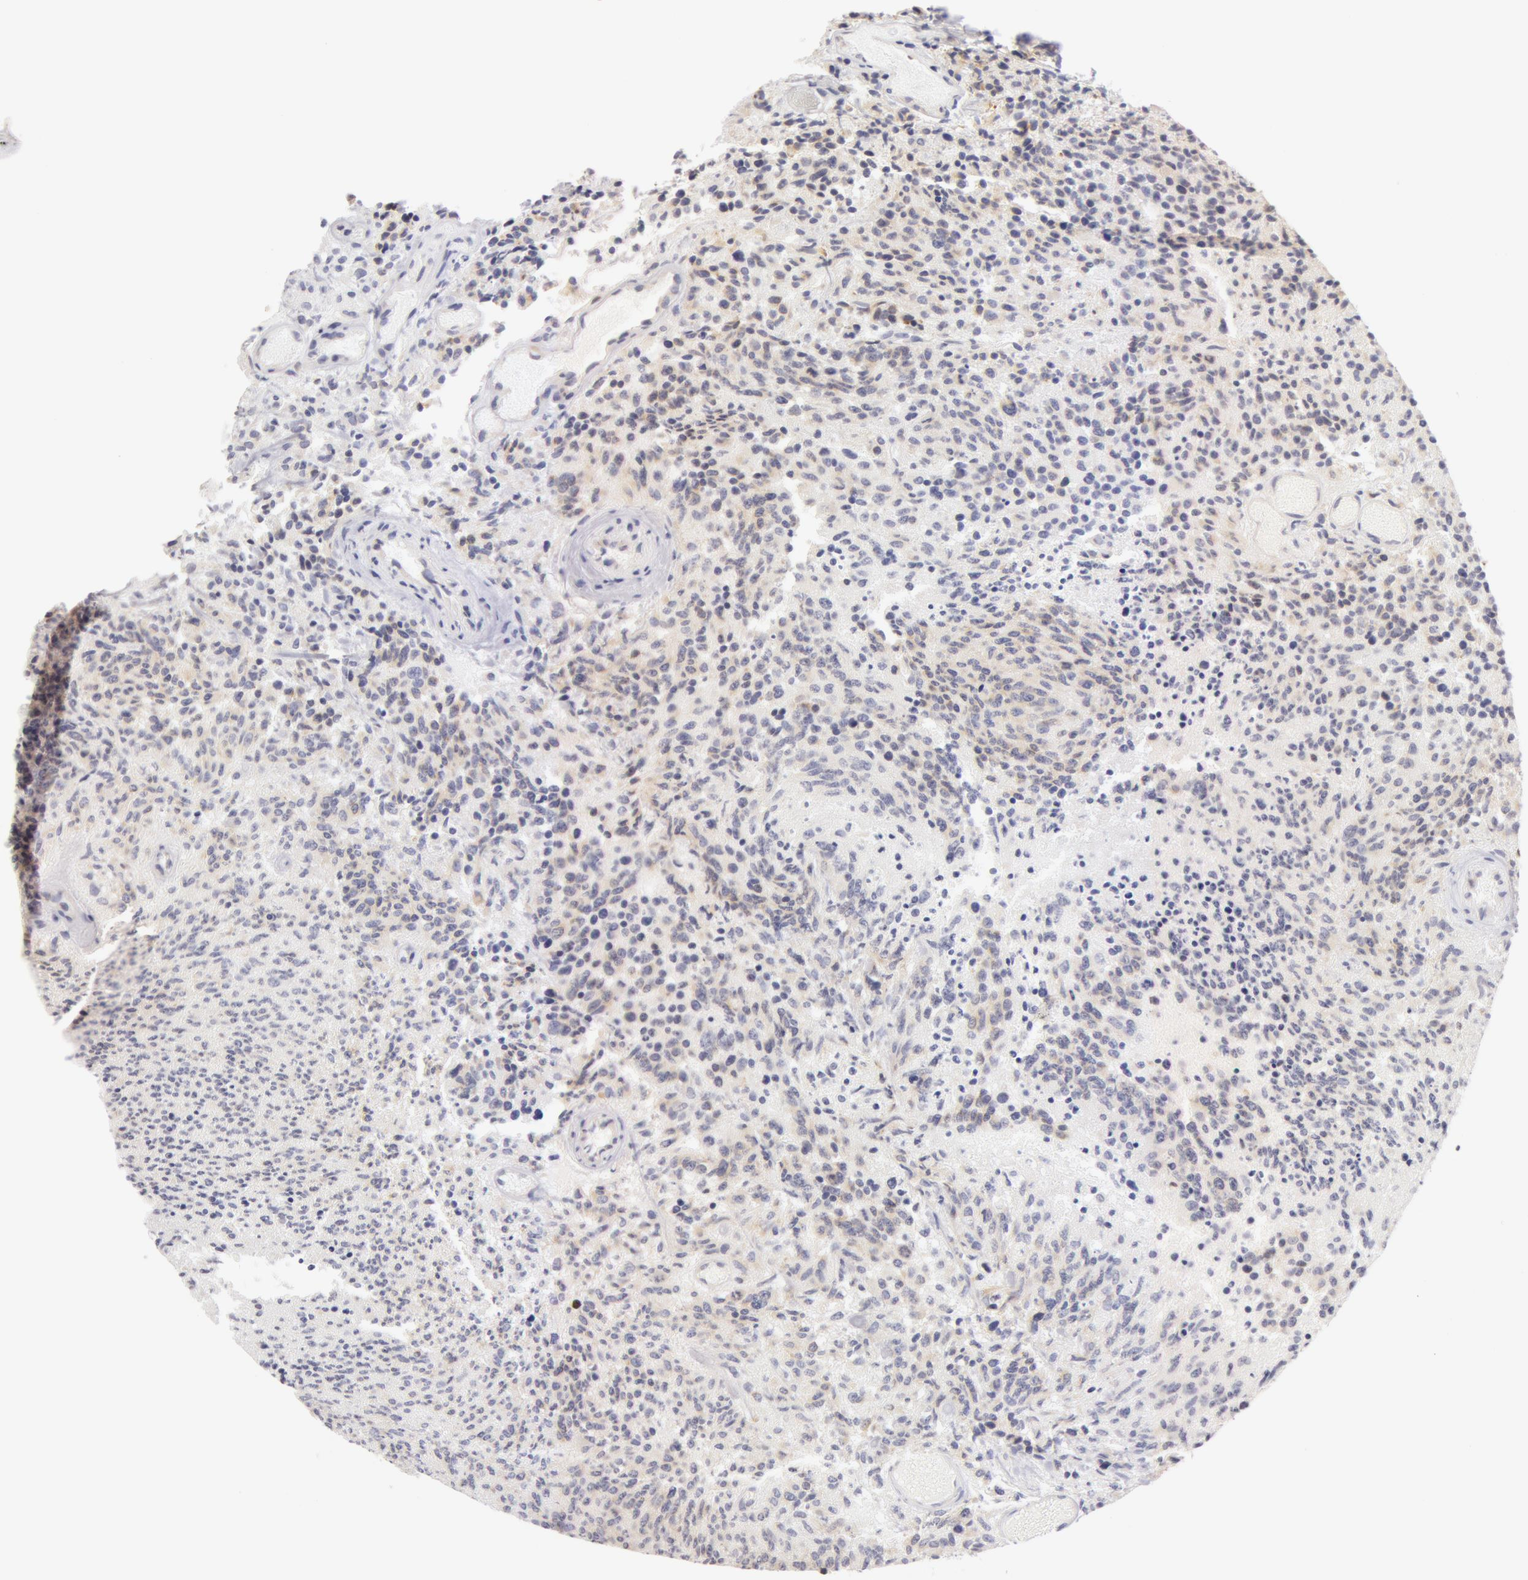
{"staining": {"intensity": "negative", "quantity": "none", "location": "none"}, "tissue": "glioma", "cell_type": "Tumor cells", "image_type": "cancer", "snomed": [{"axis": "morphology", "description": "Glioma, malignant, High grade"}, {"axis": "topography", "description": "Brain"}], "caption": "The photomicrograph shows no staining of tumor cells in malignant high-grade glioma.", "gene": "DDX3Y", "patient": {"sex": "male", "age": 36}}